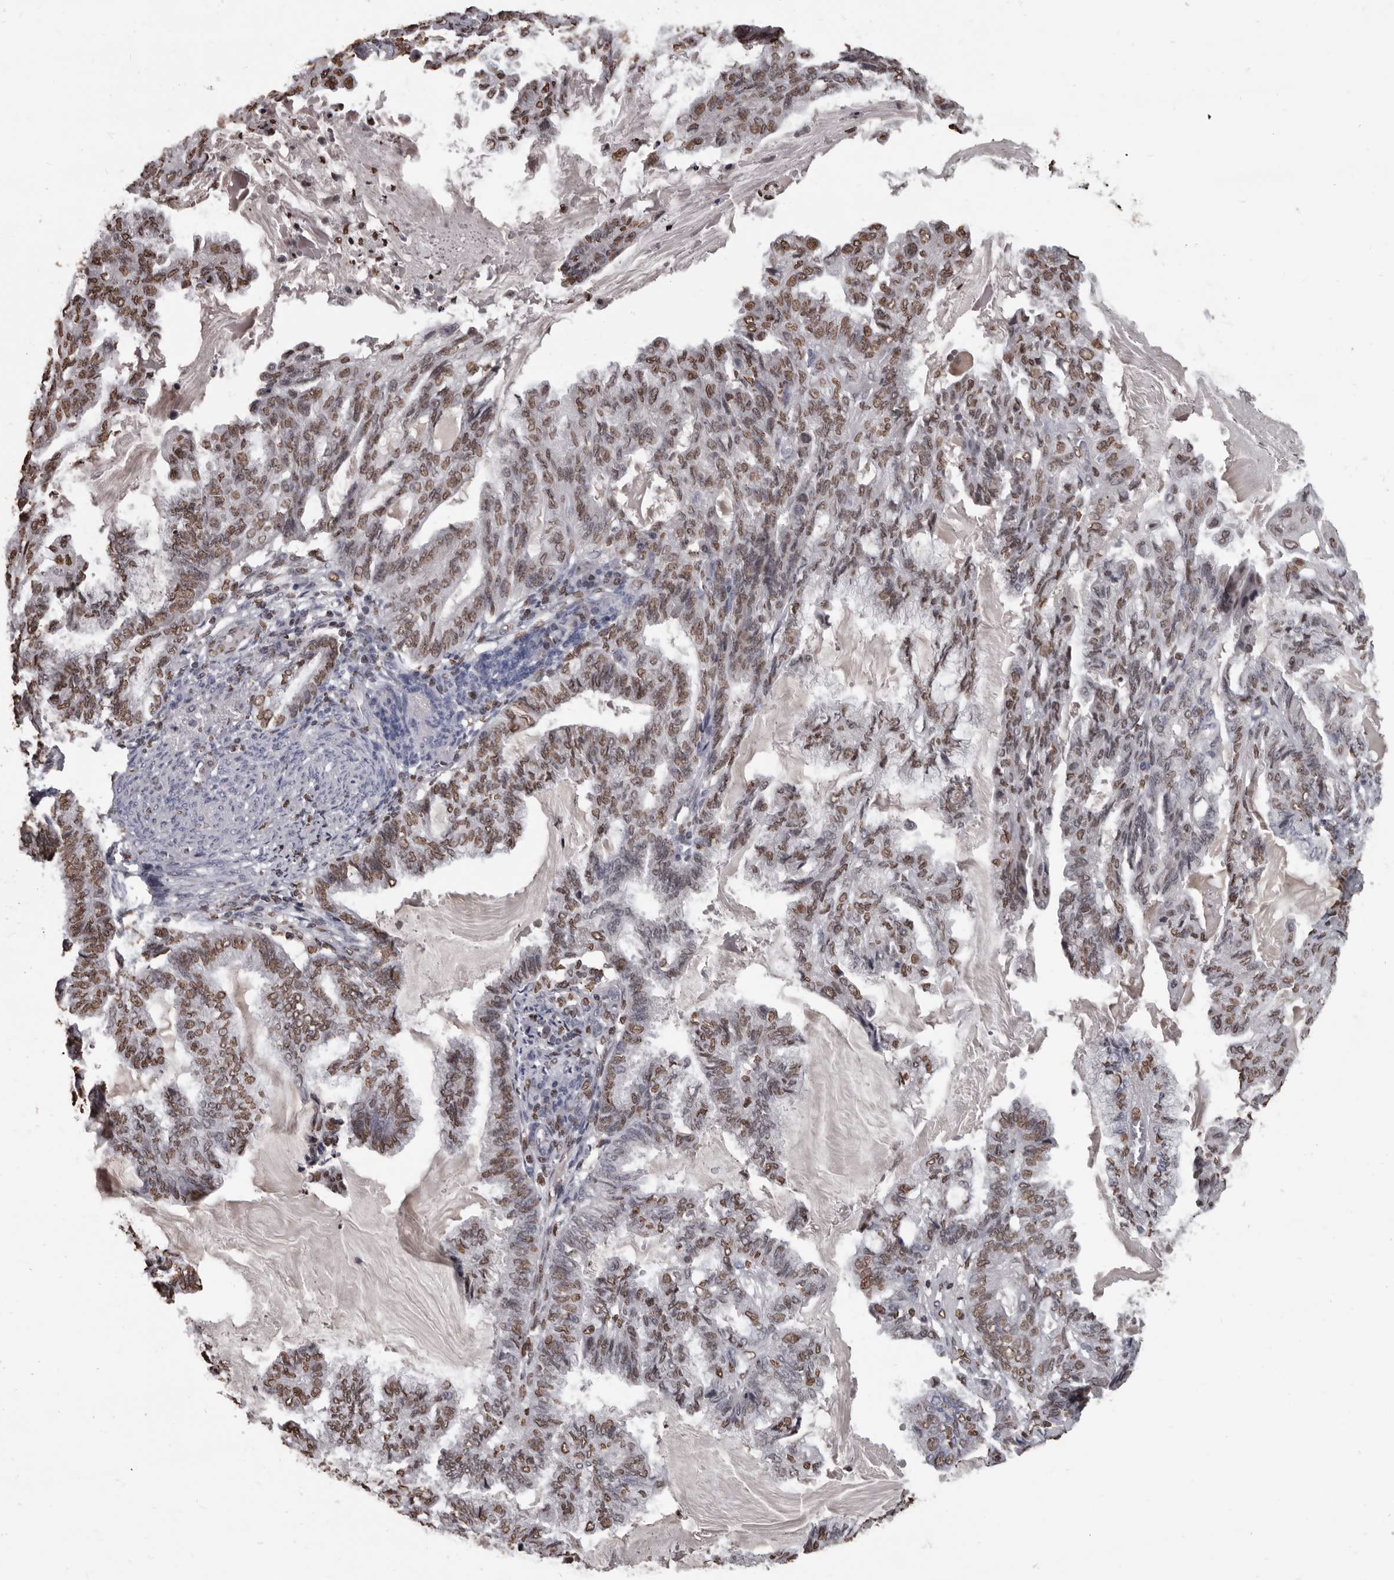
{"staining": {"intensity": "moderate", "quantity": ">75%", "location": "nuclear"}, "tissue": "endometrial cancer", "cell_type": "Tumor cells", "image_type": "cancer", "snomed": [{"axis": "morphology", "description": "Adenocarcinoma, NOS"}, {"axis": "topography", "description": "Endometrium"}], "caption": "Human endometrial cancer (adenocarcinoma) stained with a brown dye shows moderate nuclear positive staining in approximately >75% of tumor cells.", "gene": "AHR", "patient": {"sex": "female", "age": 86}}